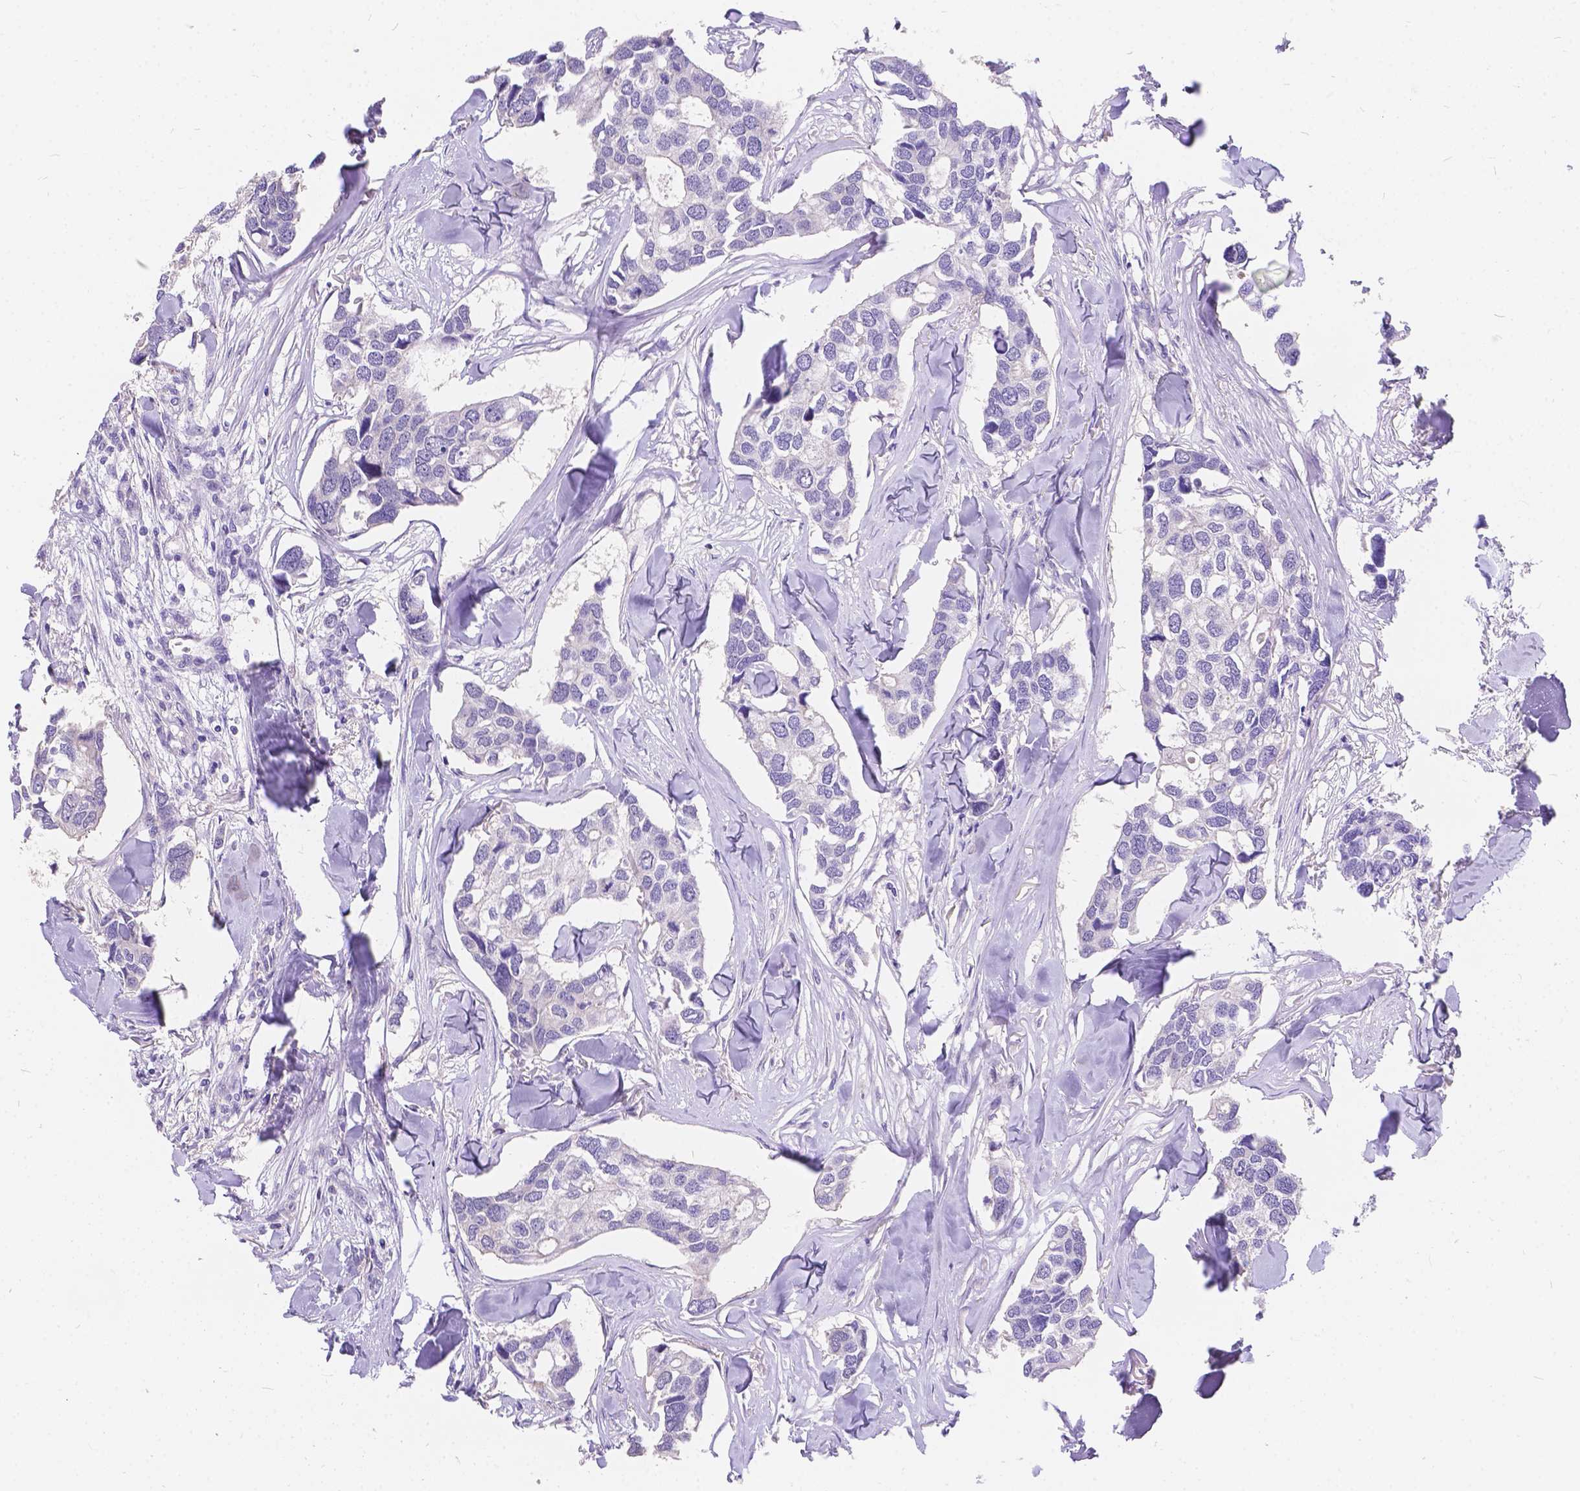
{"staining": {"intensity": "negative", "quantity": "none", "location": "none"}, "tissue": "breast cancer", "cell_type": "Tumor cells", "image_type": "cancer", "snomed": [{"axis": "morphology", "description": "Duct carcinoma"}, {"axis": "topography", "description": "Breast"}], "caption": "The micrograph shows no staining of tumor cells in breast cancer. (DAB (3,3'-diaminobenzidine) immunohistochemistry (IHC), high magnification).", "gene": "DLEC1", "patient": {"sex": "female", "age": 83}}